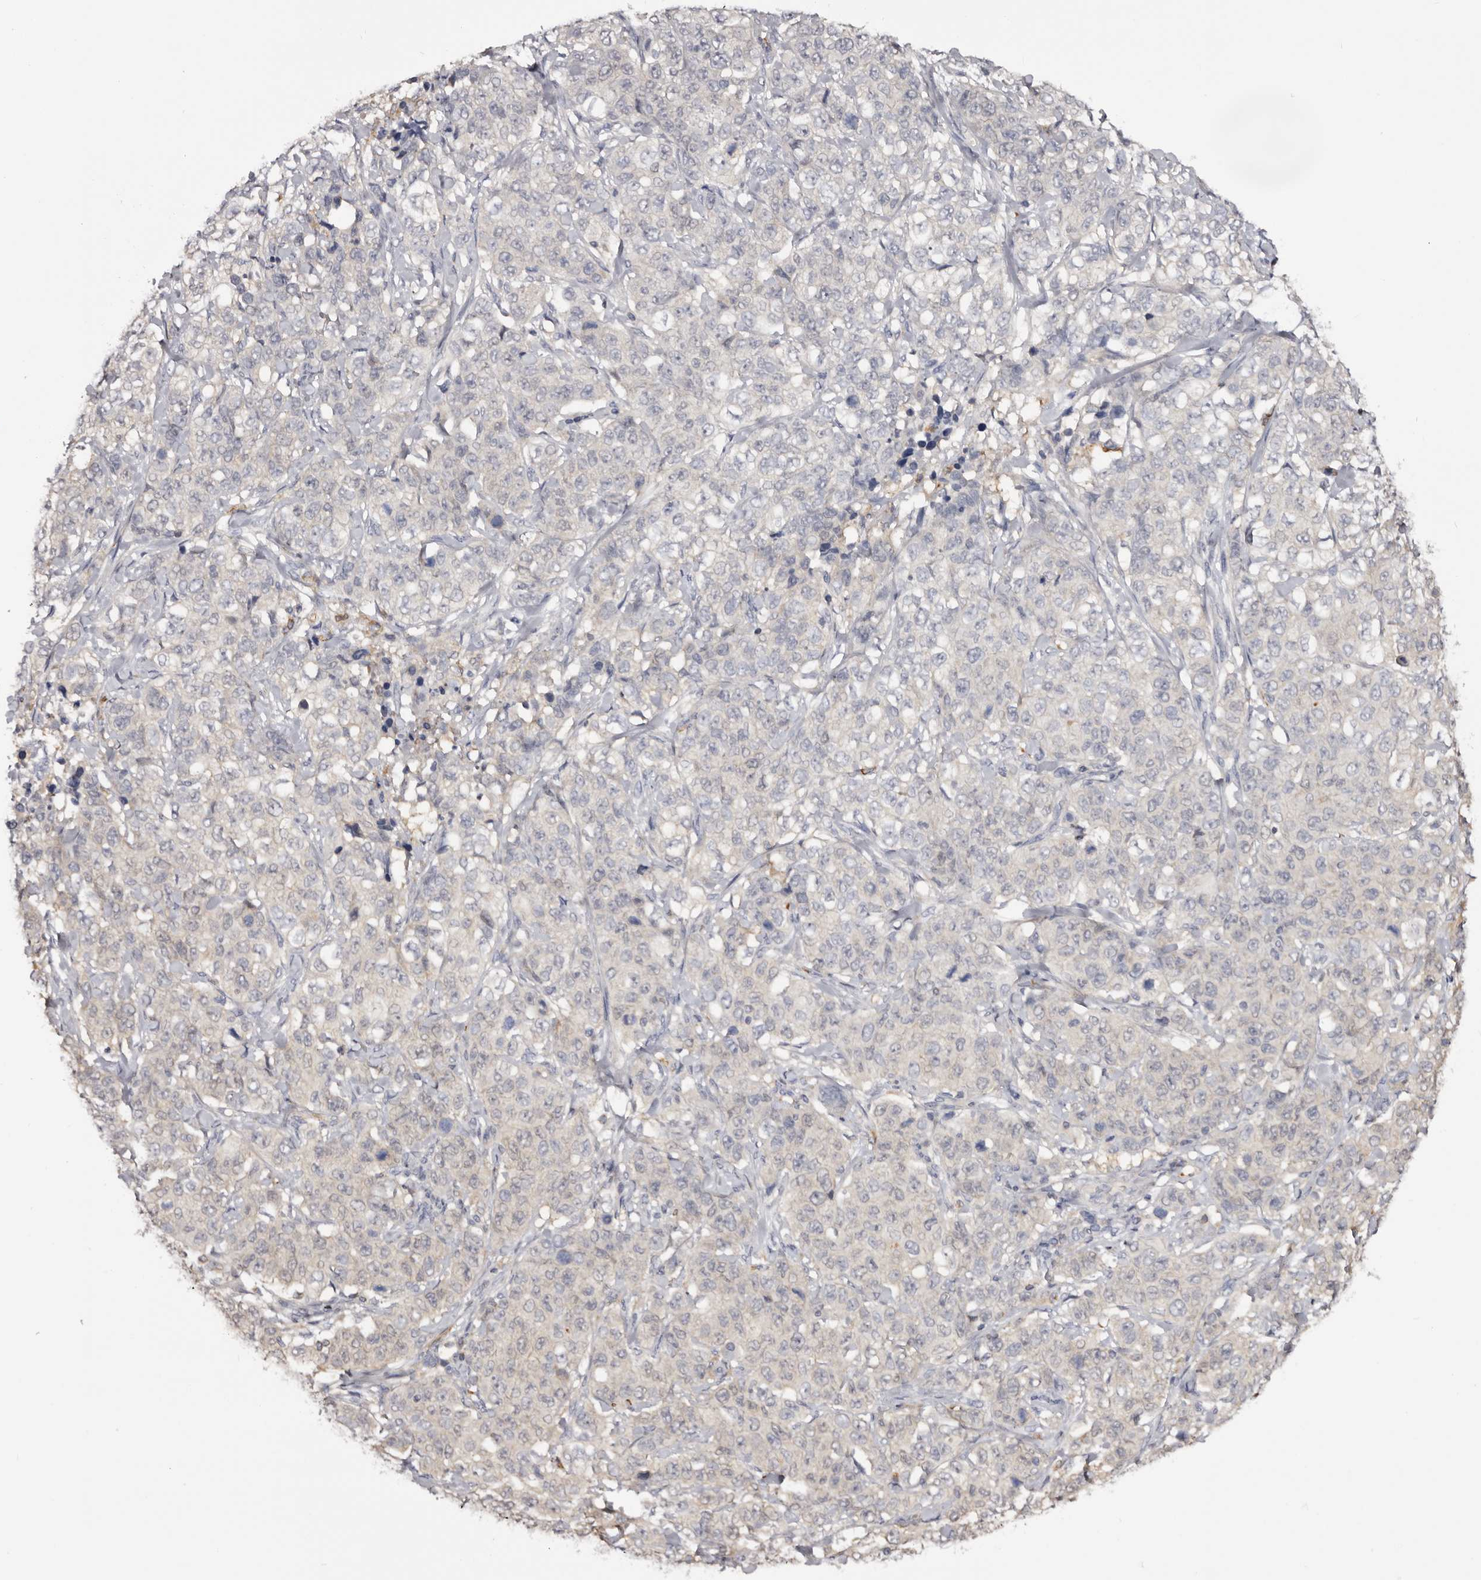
{"staining": {"intensity": "negative", "quantity": "none", "location": "none"}, "tissue": "stomach cancer", "cell_type": "Tumor cells", "image_type": "cancer", "snomed": [{"axis": "morphology", "description": "Adenocarcinoma, NOS"}, {"axis": "topography", "description": "Stomach"}], "caption": "Tumor cells show no significant positivity in stomach cancer (adenocarcinoma).", "gene": "TNNI1", "patient": {"sex": "male", "age": 48}}